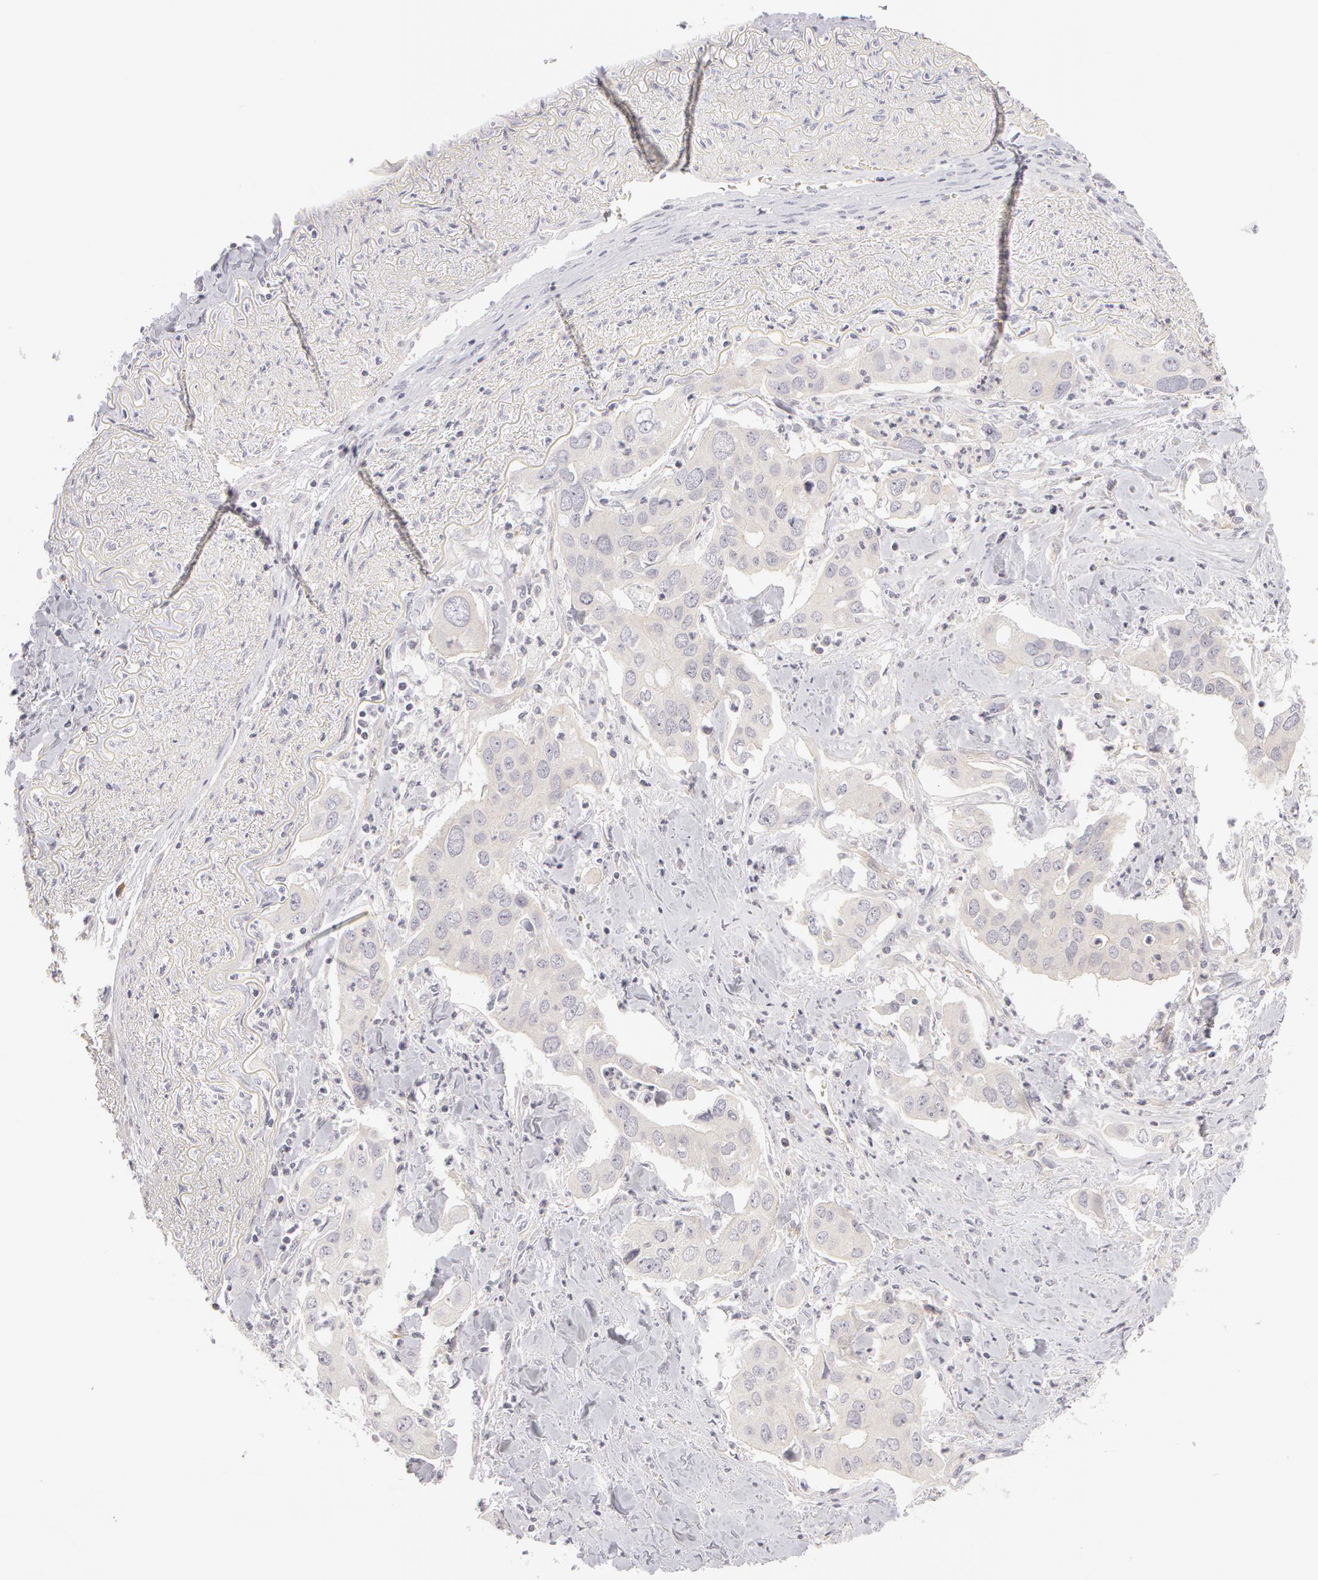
{"staining": {"intensity": "negative", "quantity": "none", "location": "none"}, "tissue": "lung cancer", "cell_type": "Tumor cells", "image_type": "cancer", "snomed": [{"axis": "morphology", "description": "Adenocarcinoma, NOS"}, {"axis": "topography", "description": "Lung"}], "caption": "DAB (3,3'-diaminobenzidine) immunohistochemical staining of human lung adenocarcinoma displays no significant positivity in tumor cells.", "gene": "ABCB1", "patient": {"sex": "male", "age": 48}}